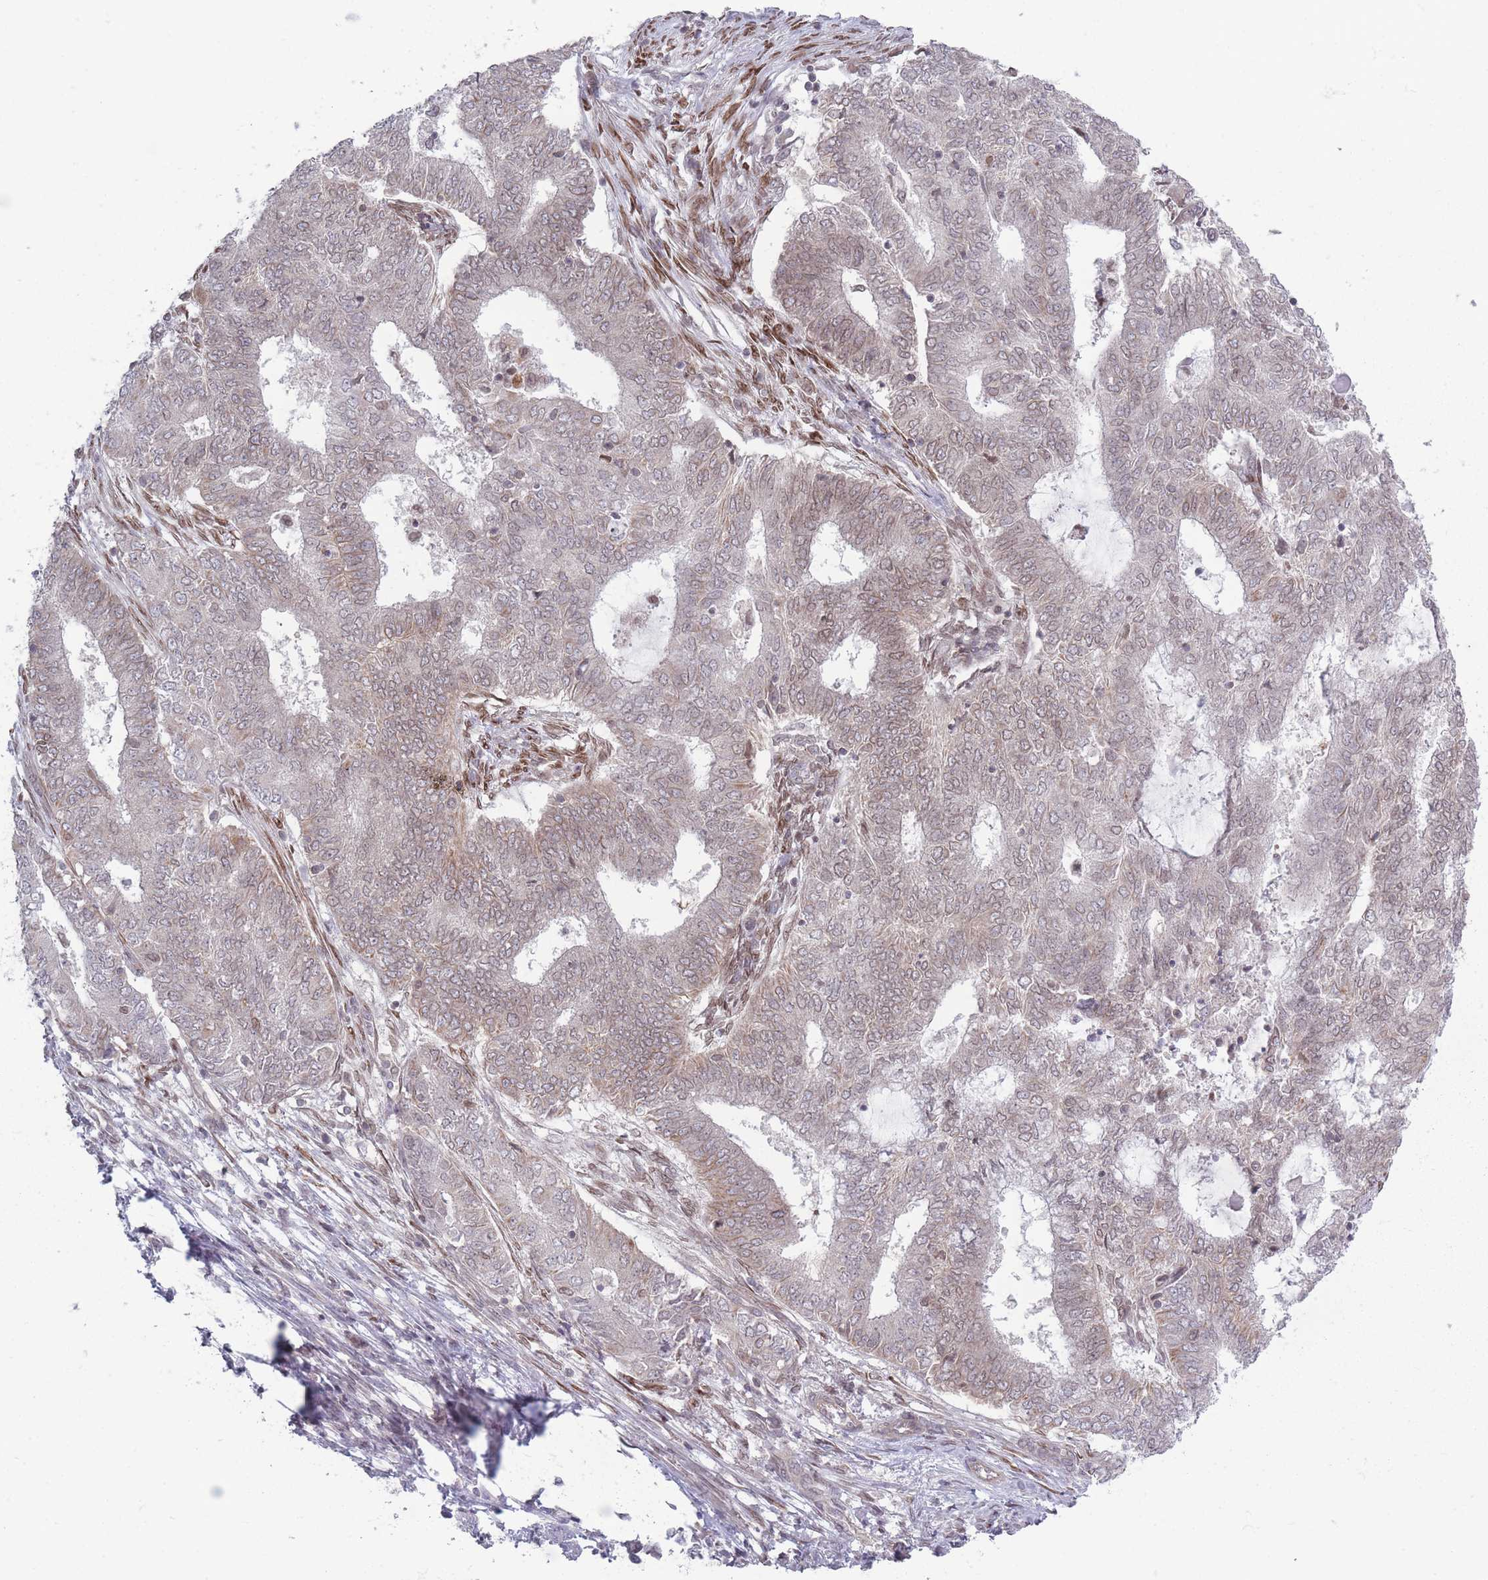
{"staining": {"intensity": "weak", "quantity": "25%-75%", "location": "cytoplasmic/membranous,nuclear"}, "tissue": "endometrial cancer", "cell_type": "Tumor cells", "image_type": "cancer", "snomed": [{"axis": "morphology", "description": "Adenocarcinoma, NOS"}, {"axis": "topography", "description": "Endometrium"}], "caption": "Human adenocarcinoma (endometrial) stained for a protein (brown) displays weak cytoplasmic/membranous and nuclear positive staining in approximately 25%-75% of tumor cells.", "gene": "VRK2", "patient": {"sex": "female", "age": 62}}